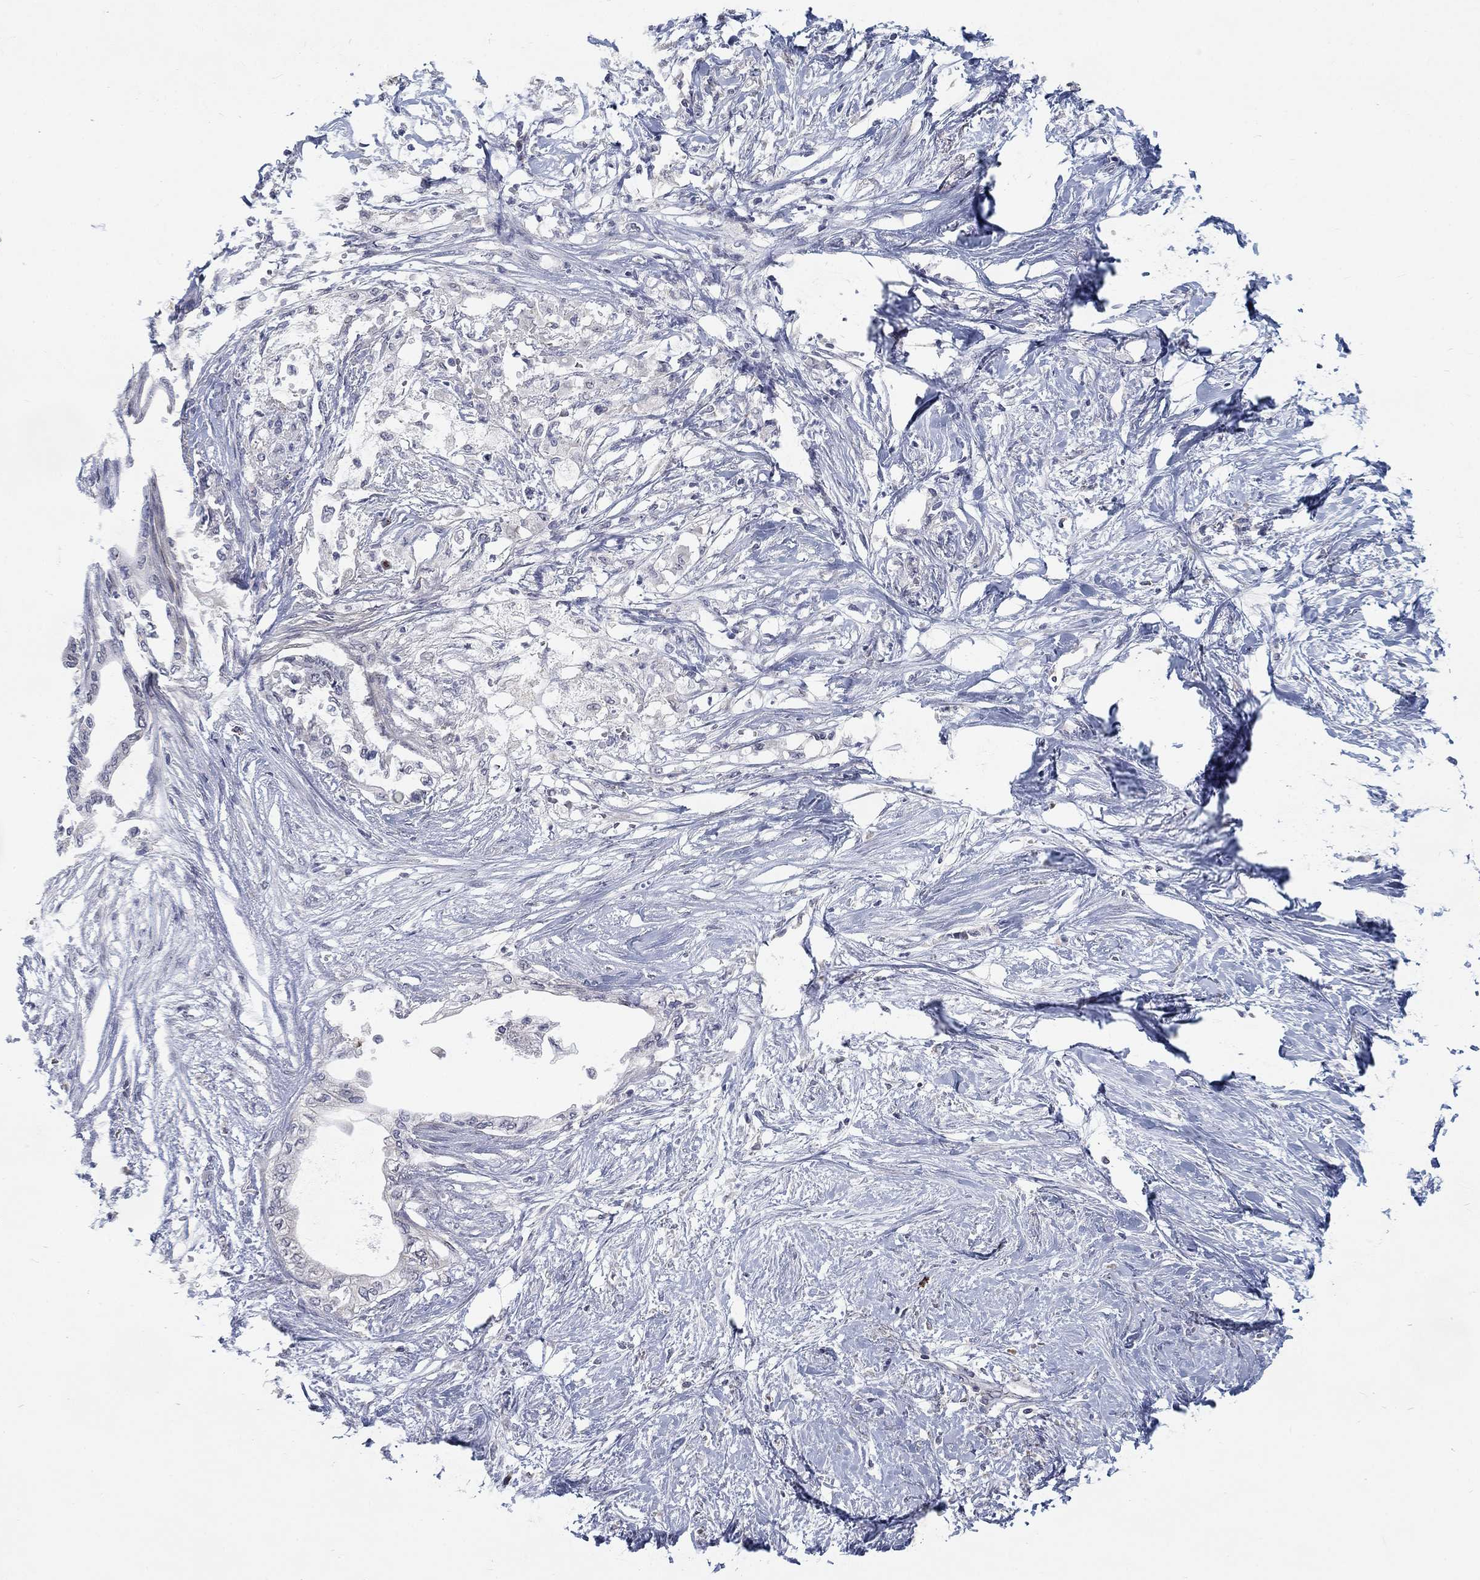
{"staining": {"intensity": "negative", "quantity": "none", "location": "none"}, "tissue": "pancreatic cancer", "cell_type": "Tumor cells", "image_type": "cancer", "snomed": [{"axis": "morphology", "description": "Normal tissue, NOS"}, {"axis": "morphology", "description": "Adenocarcinoma, NOS"}, {"axis": "topography", "description": "Pancreas"}, {"axis": "topography", "description": "Duodenum"}], "caption": "A photomicrograph of pancreatic cancer stained for a protein demonstrates no brown staining in tumor cells.", "gene": "MTSS2", "patient": {"sex": "female", "age": 60}}